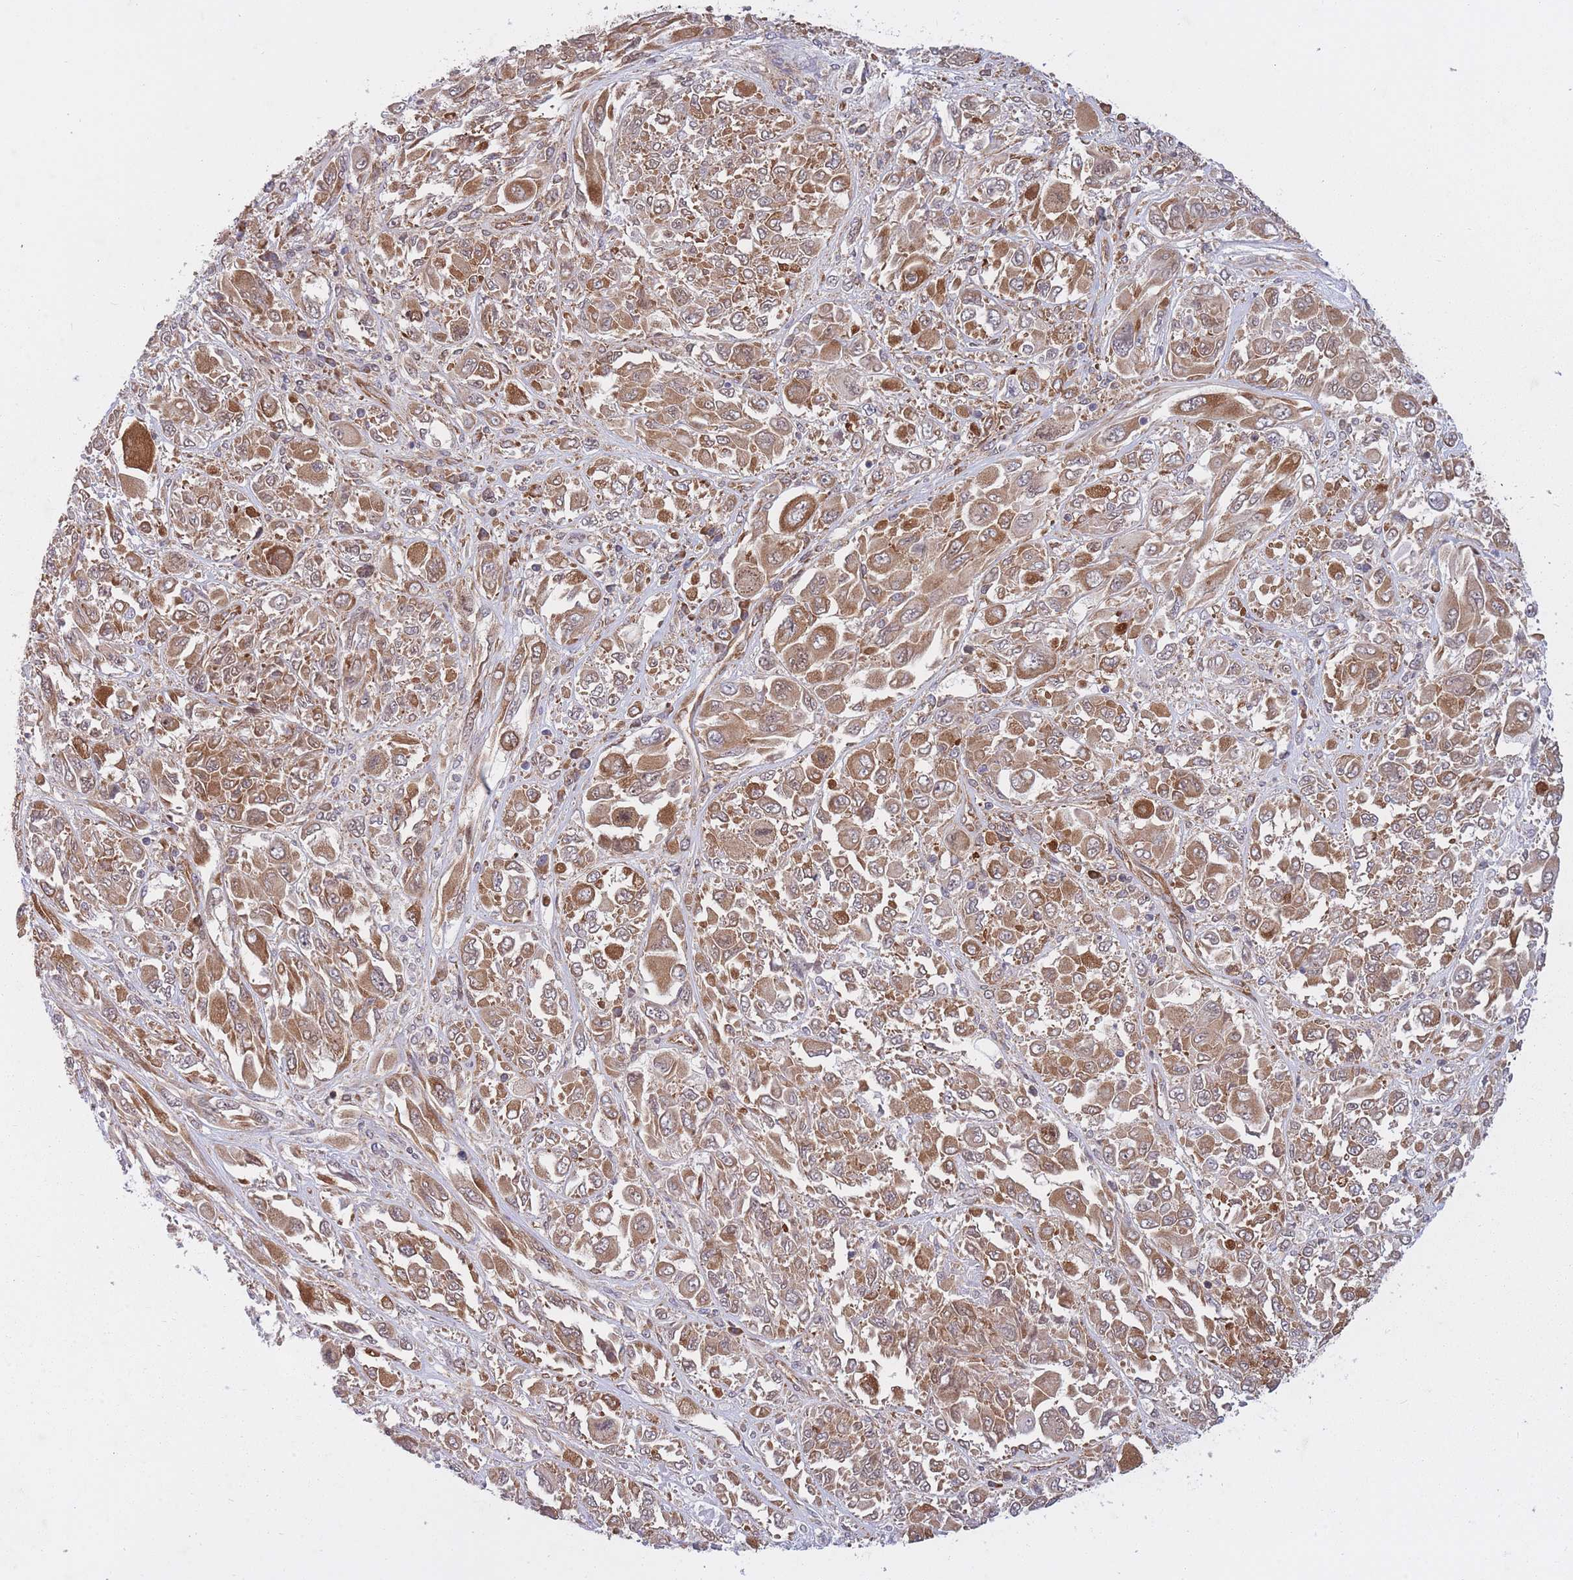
{"staining": {"intensity": "moderate", "quantity": ">75%", "location": "cytoplasmic/membranous"}, "tissue": "melanoma", "cell_type": "Tumor cells", "image_type": "cancer", "snomed": [{"axis": "morphology", "description": "Malignant melanoma, NOS"}, {"axis": "topography", "description": "Skin"}], "caption": "A photomicrograph showing moderate cytoplasmic/membranous staining in approximately >75% of tumor cells in malignant melanoma, as visualized by brown immunohistochemical staining.", "gene": "CCDC124", "patient": {"sex": "female", "age": 91}}